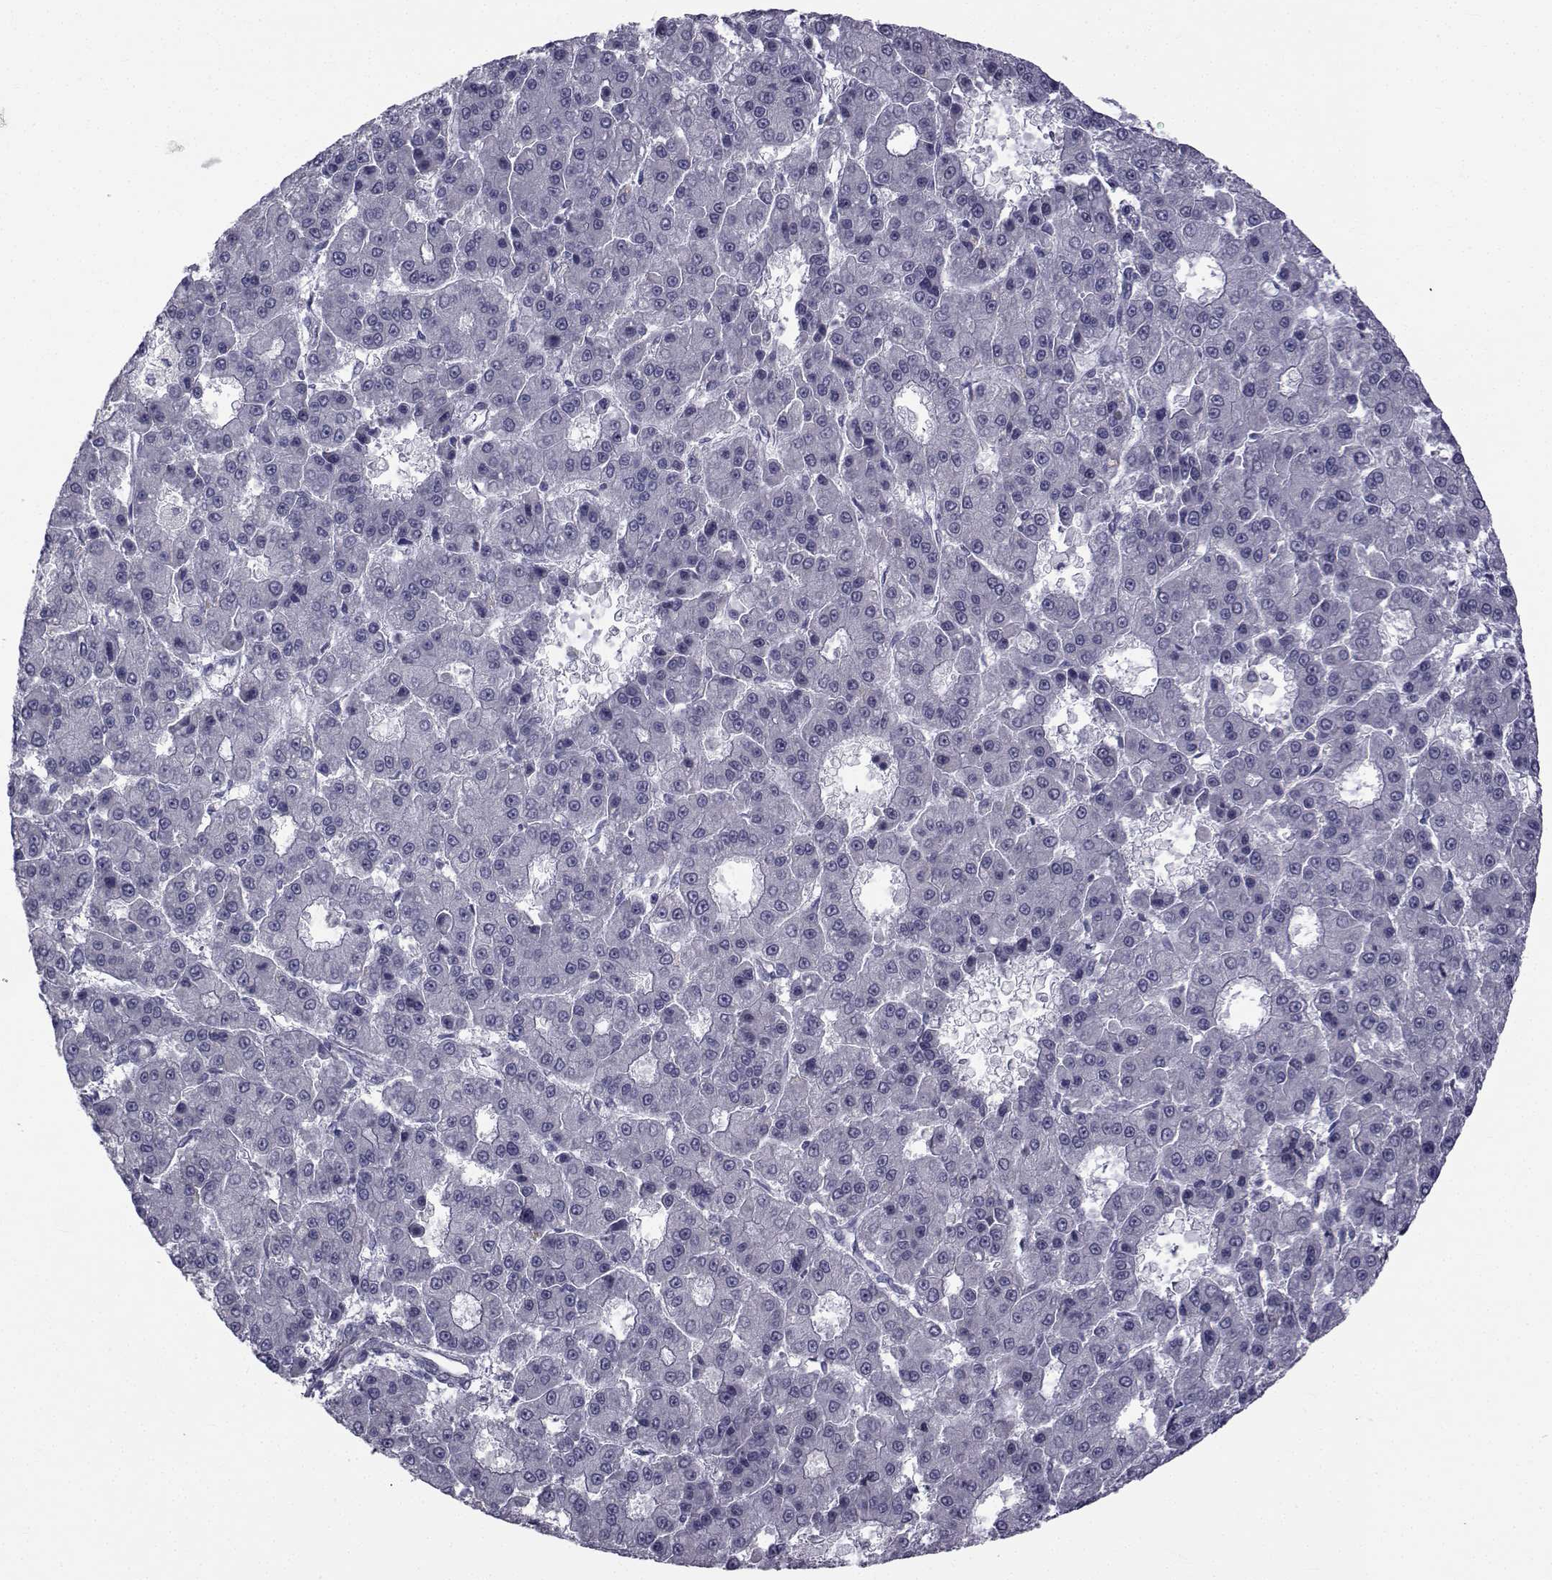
{"staining": {"intensity": "negative", "quantity": "none", "location": "none"}, "tissue": "liver cancer", "cell_type": "Tumor cells", "image_type": "cancer", "snomed": [{"axis": "morphology", "description": "Carcinoma, Hepatocellular, NOS"}, {"axis": "topography", "description": "Liver"}], "caption": "Human liver hepatocellular carcinoma stained for a protein using immunohistochemistry demonstrates no positivity in tumor cells.", "gene": "FDXR", "patient": {"sex": "male", "age": 70}}